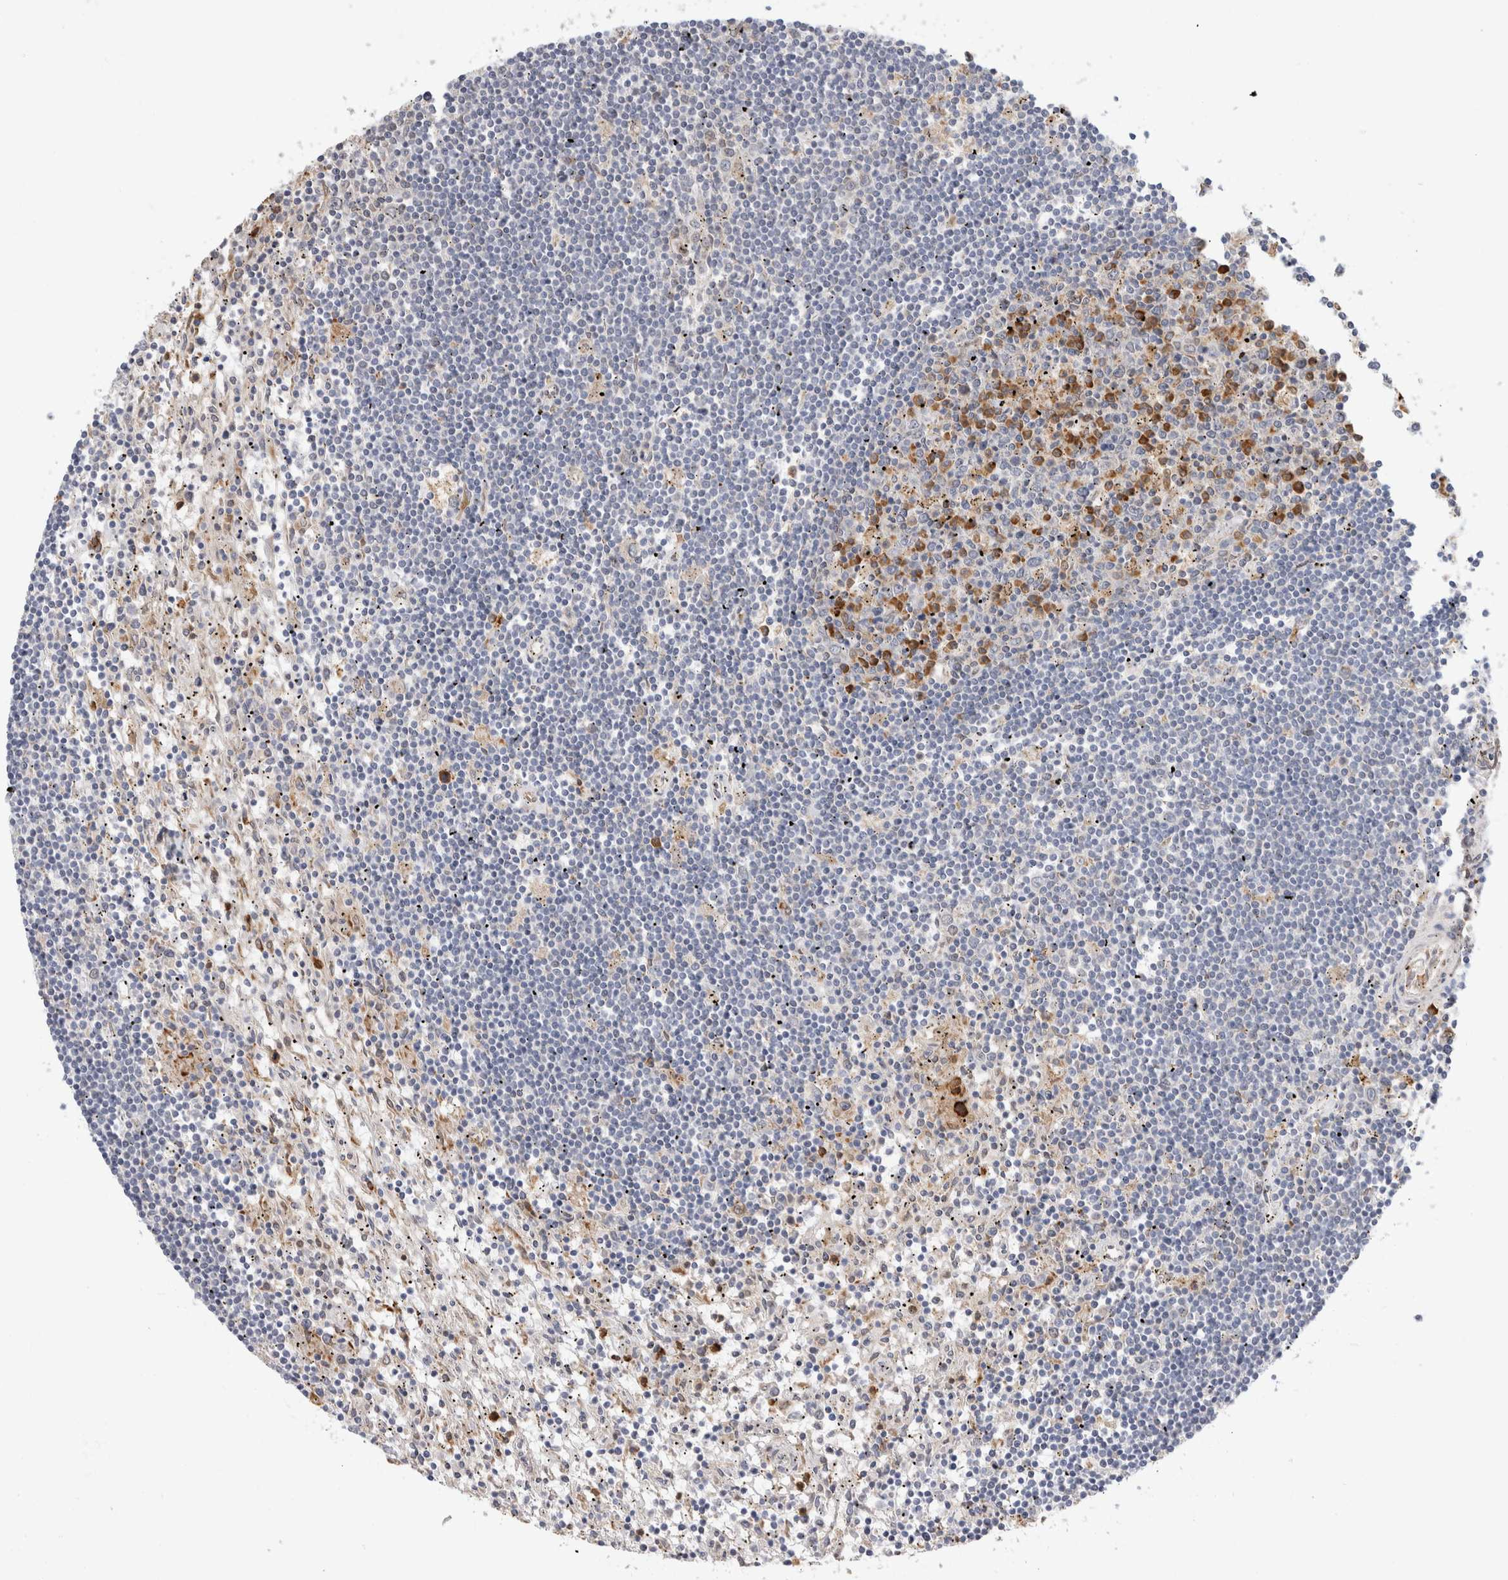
{"staining": {"intensity": "moderate", "quantity": "<25%", "location": "cytoplasmic/membranous"}, "tissue": "lymphoma", "cell_type": "Tumor cells", "image_type": "cancer", "snomed": [{"axis": "morphology", "description": "Malignant lymphoma, non-Hodgkin's type, Low grade"}, {"axis": "topography", "description": "Spleen"}], "caption": "Immunohistochemistry image of neoplastic tissue: malignant lymphoma, non-Hodgkin's type (low-grade) stained using IHC displays low levels of moderate protein expression localized specifically in the cytoplasmic/membranous of tumor cells, appearing as a cytoplasmic/membranous brown color.", "gene": "RPN2", "patient": {"sex": "male", "age": 76}}